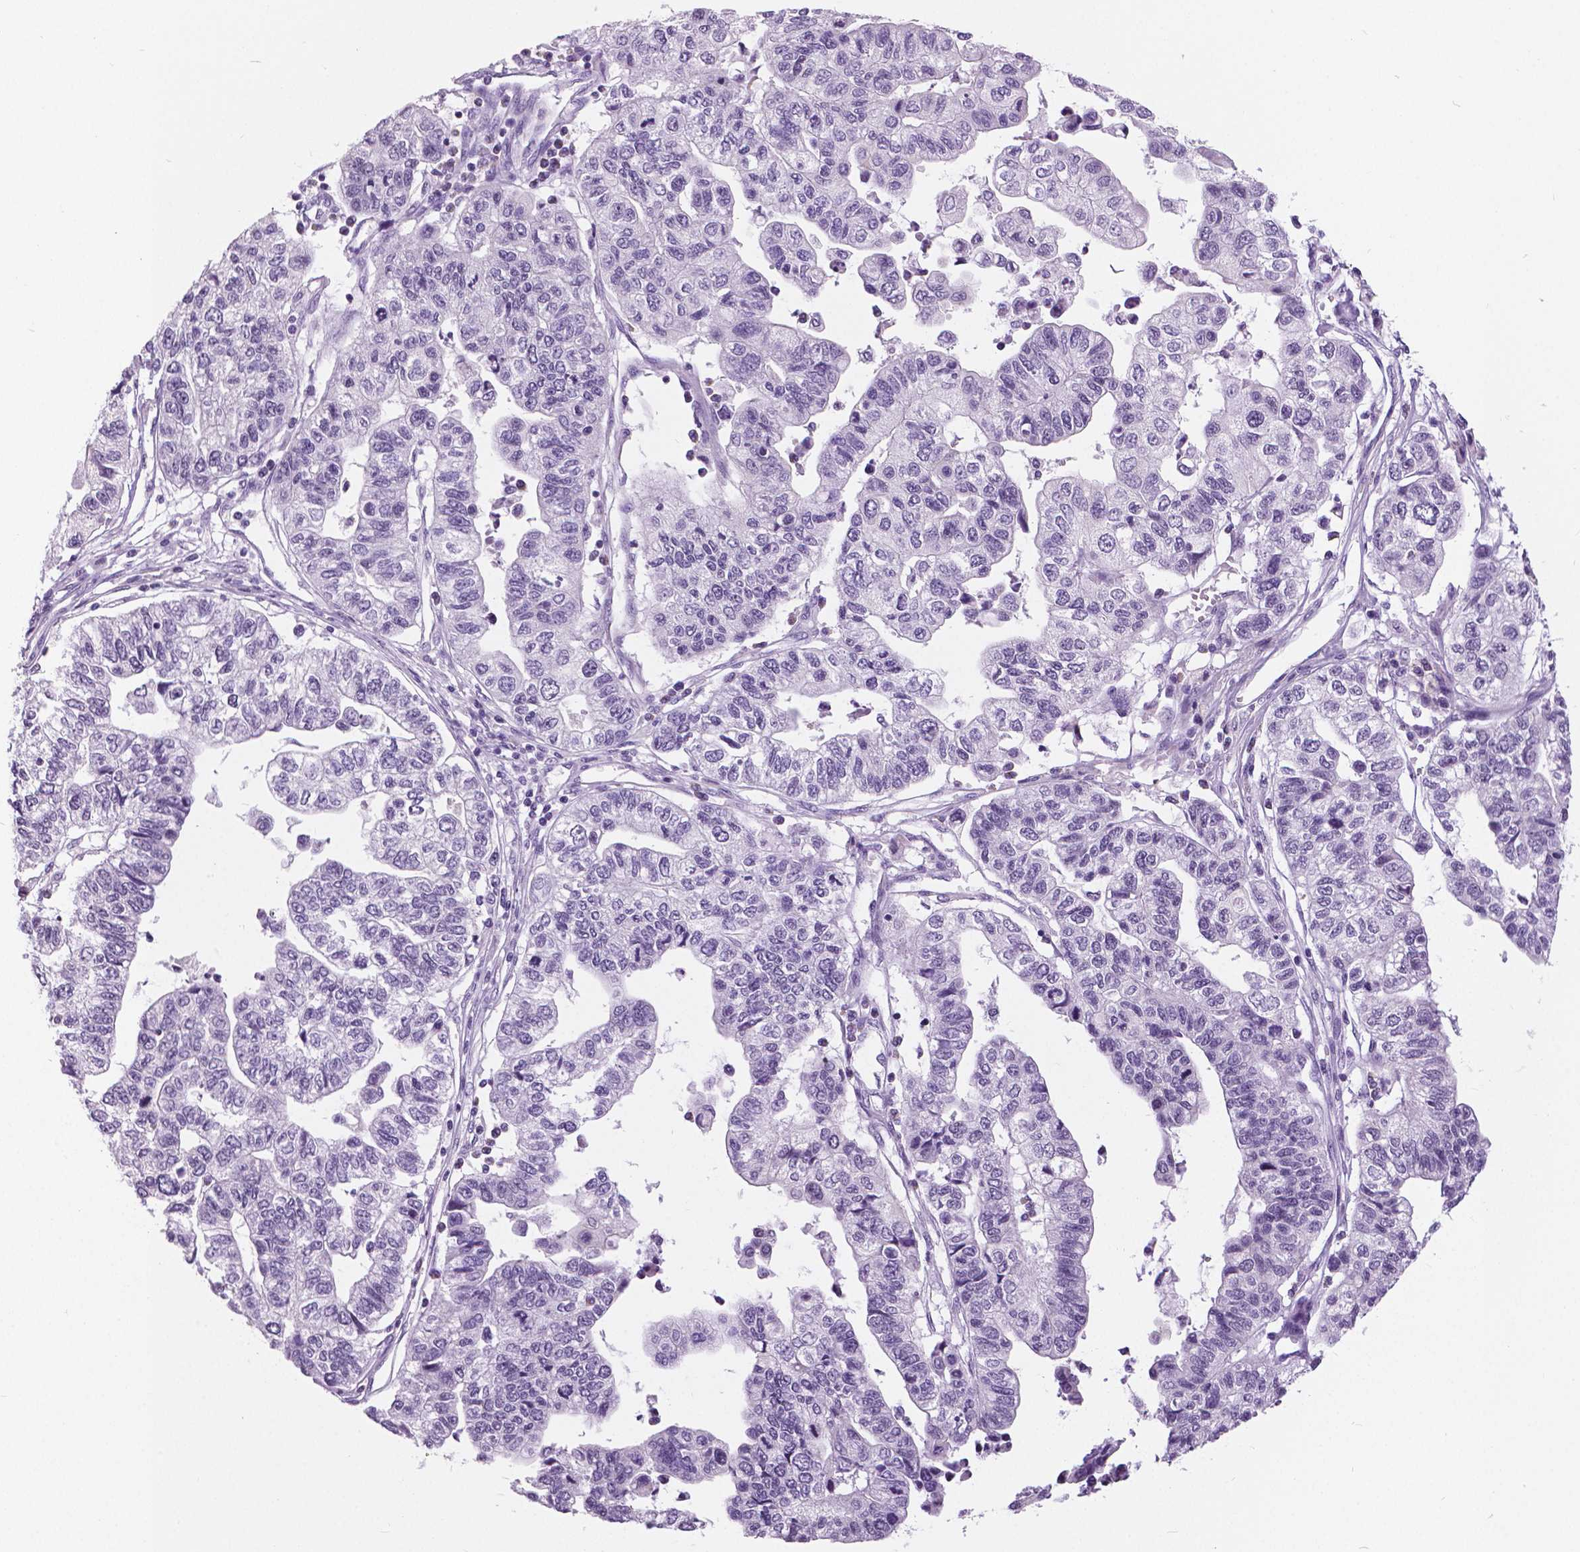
{"staining": {"intensity": "negative", "quantity": "none", "location": "none"}, "tissue": "stomach cancer", "cell_type": "Tumor cells", "image_type": "cancer", "snomed": [{"axis": "morphology", "description": "Adenocarcinoma, NOS"}, {"axis": "topography", "description": "Stomach, upper"}], "caption": "A micrograph of human adenocarcinoma (stomach) is negative for staining in tumor cells.", "gene": "MYOM1", "patient": {"sex": "female", "age": 67}}